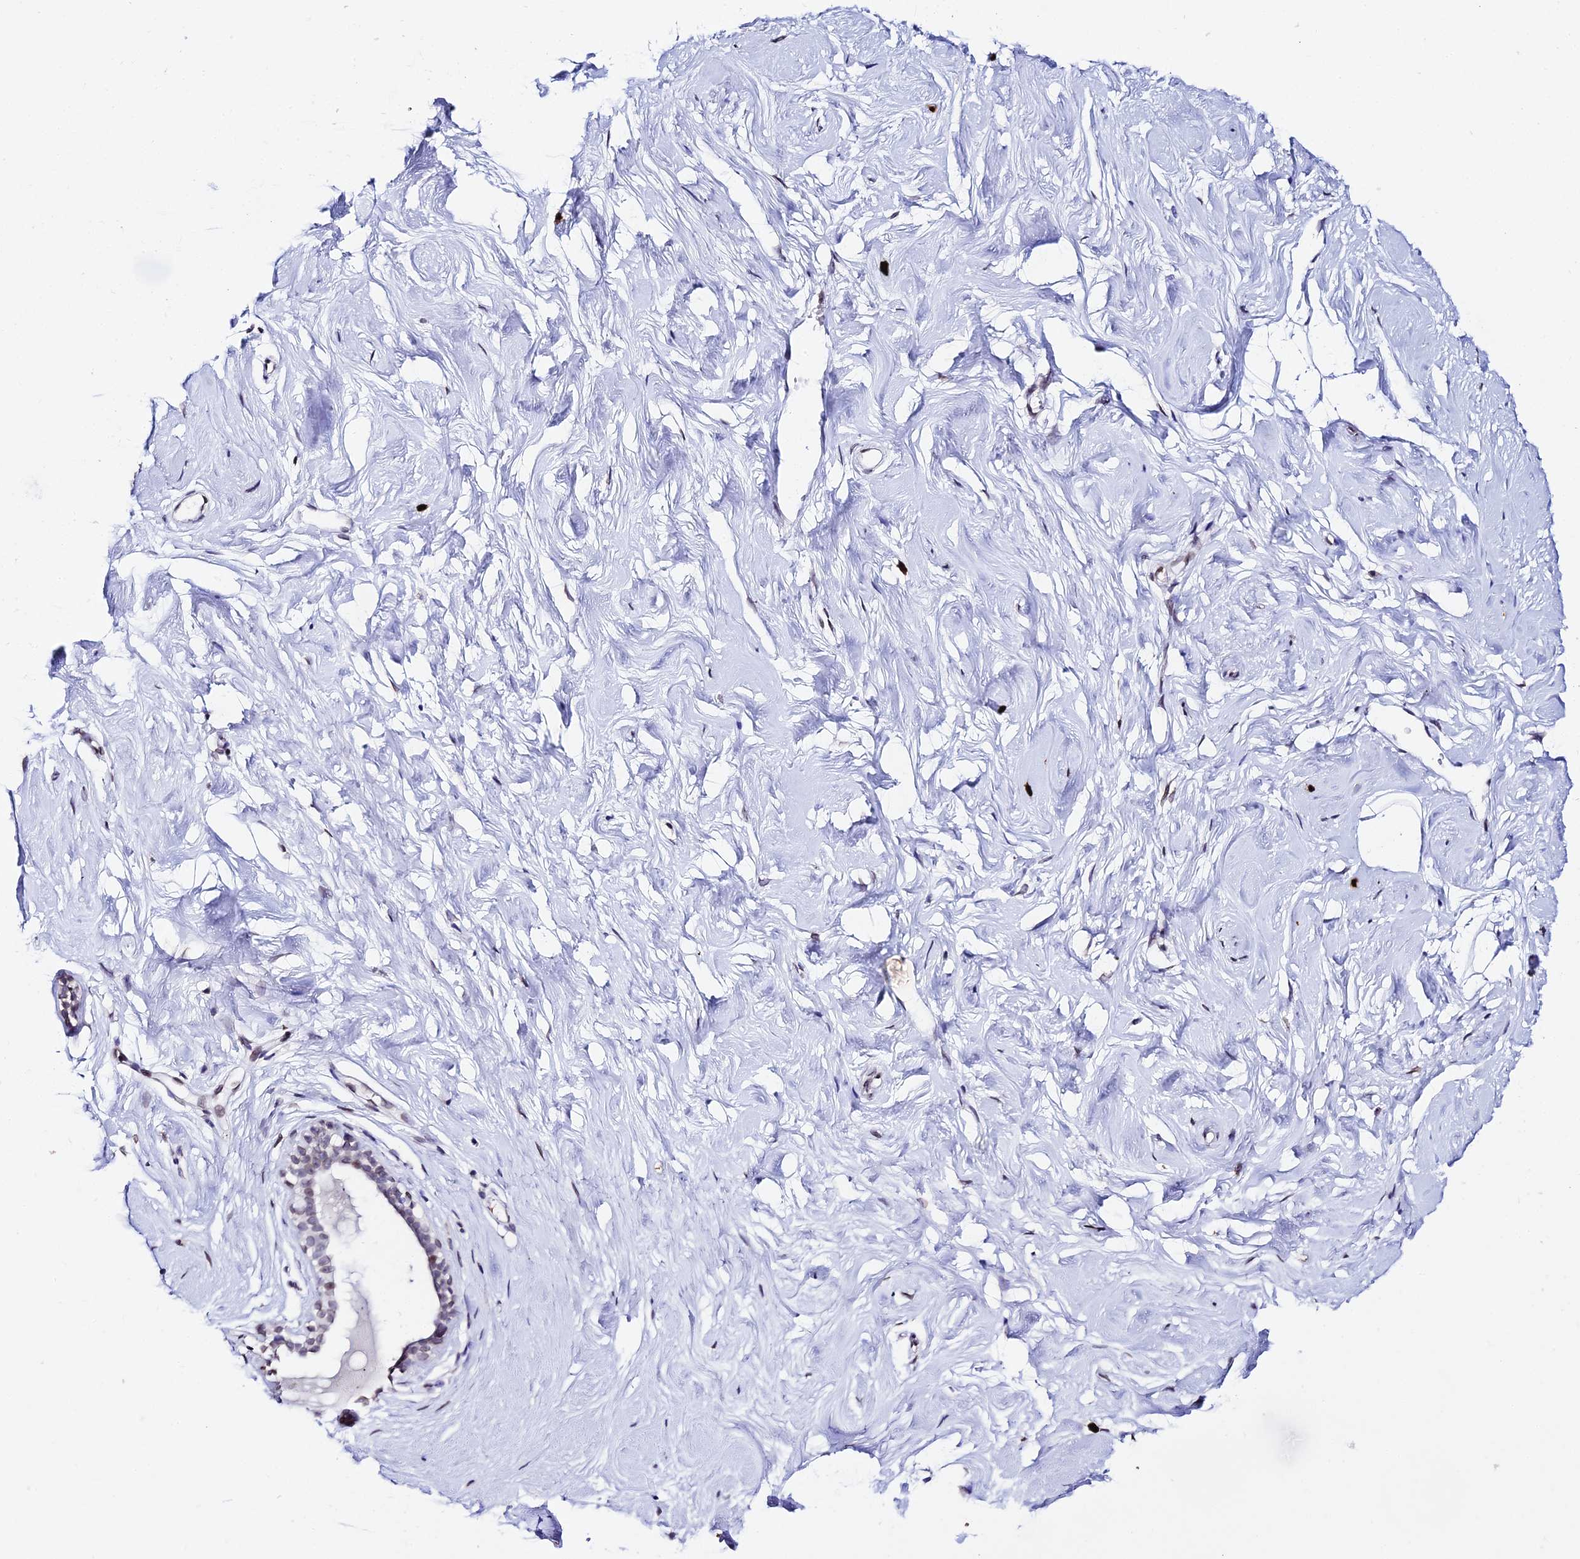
{"staining": {"intensity": "negative", "quantity": "none", "location": "none"}, "tissue": "breast", "cell_type": "Adipocytes", "image_type": "normal", "snomed": [{"axis": "morphology", "description": "Normal tissue, NOS"}, {"axis": "morphology", "description": "Adenoma, NOS"}, {"axis": "topography", "description": "Breast"}], "caption": "DAB (3,3'-diaminobenzidine) immunohistochemical staining of benign human breast shows no significant positivity in adipocytes. (Brightfield microscopy of DAB (3,3'-diaminobenzidine) immunohistochemistry at high magnification).", "gene": "MCM10", "patient": {"sex": "female", "age": 23}}